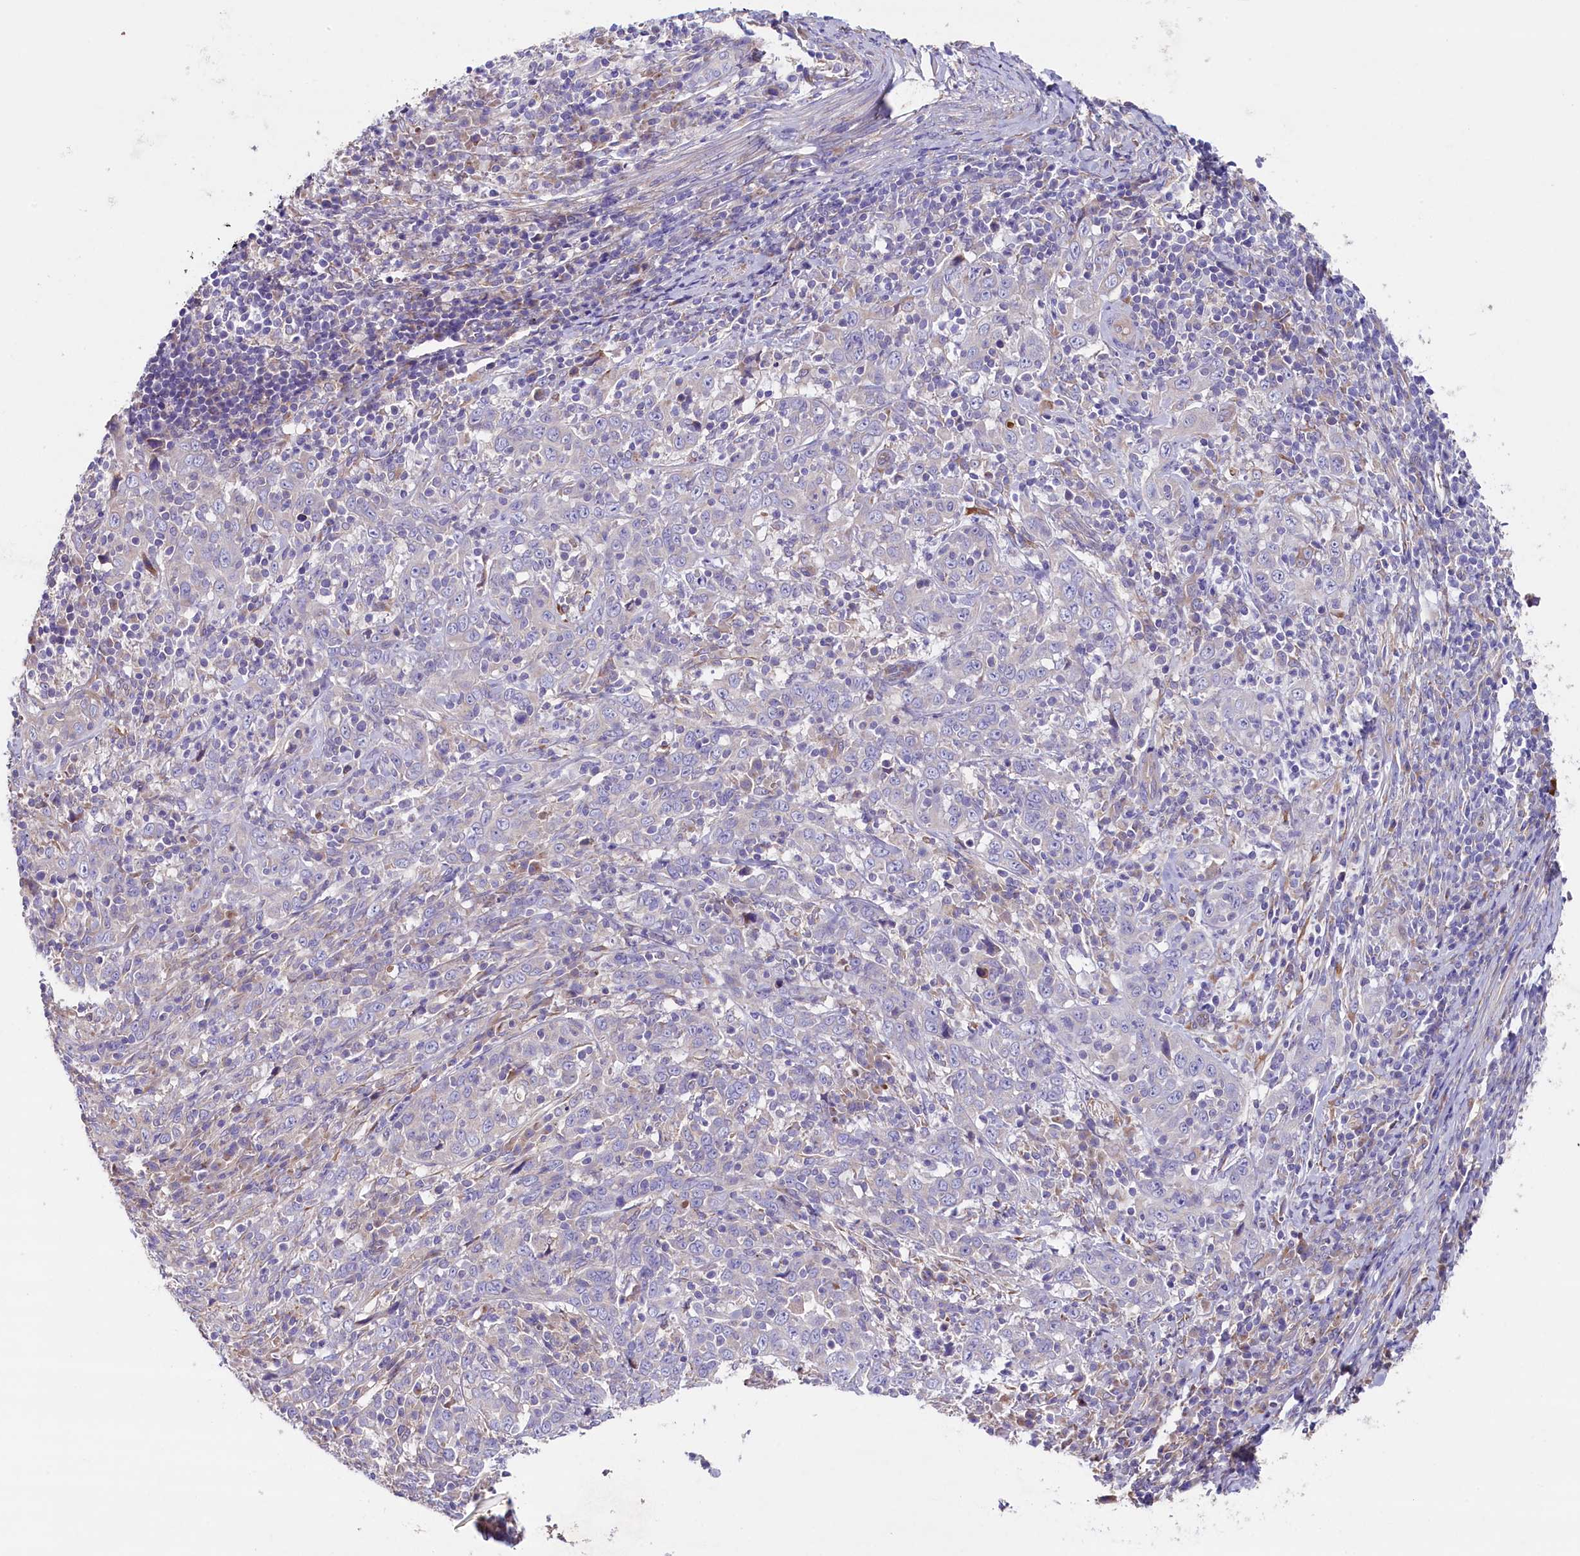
{"staining": {"intensity": "negative", "quantity": "none", "location": "none"}, "tissue": "cervical cancer", "cell_type": "Tumor cells", "image_type": "cancer", "snomed": [{"axis": "morphology", "description": "Squamous cell carcinoma, NOS"}, {"axis": "topography", "description": "Cervix"}], "caption": "High power microscopy micrograph of an IHC micrograph of cervical cancer (squamous cell carcinoma), revealing no significant expression in tumor cells. (DAB immunohistochemistry visualized using brightfield microscopy, high magnification).", "gene": "GPR108", "patient": {"sex": "female", "age": 46}}